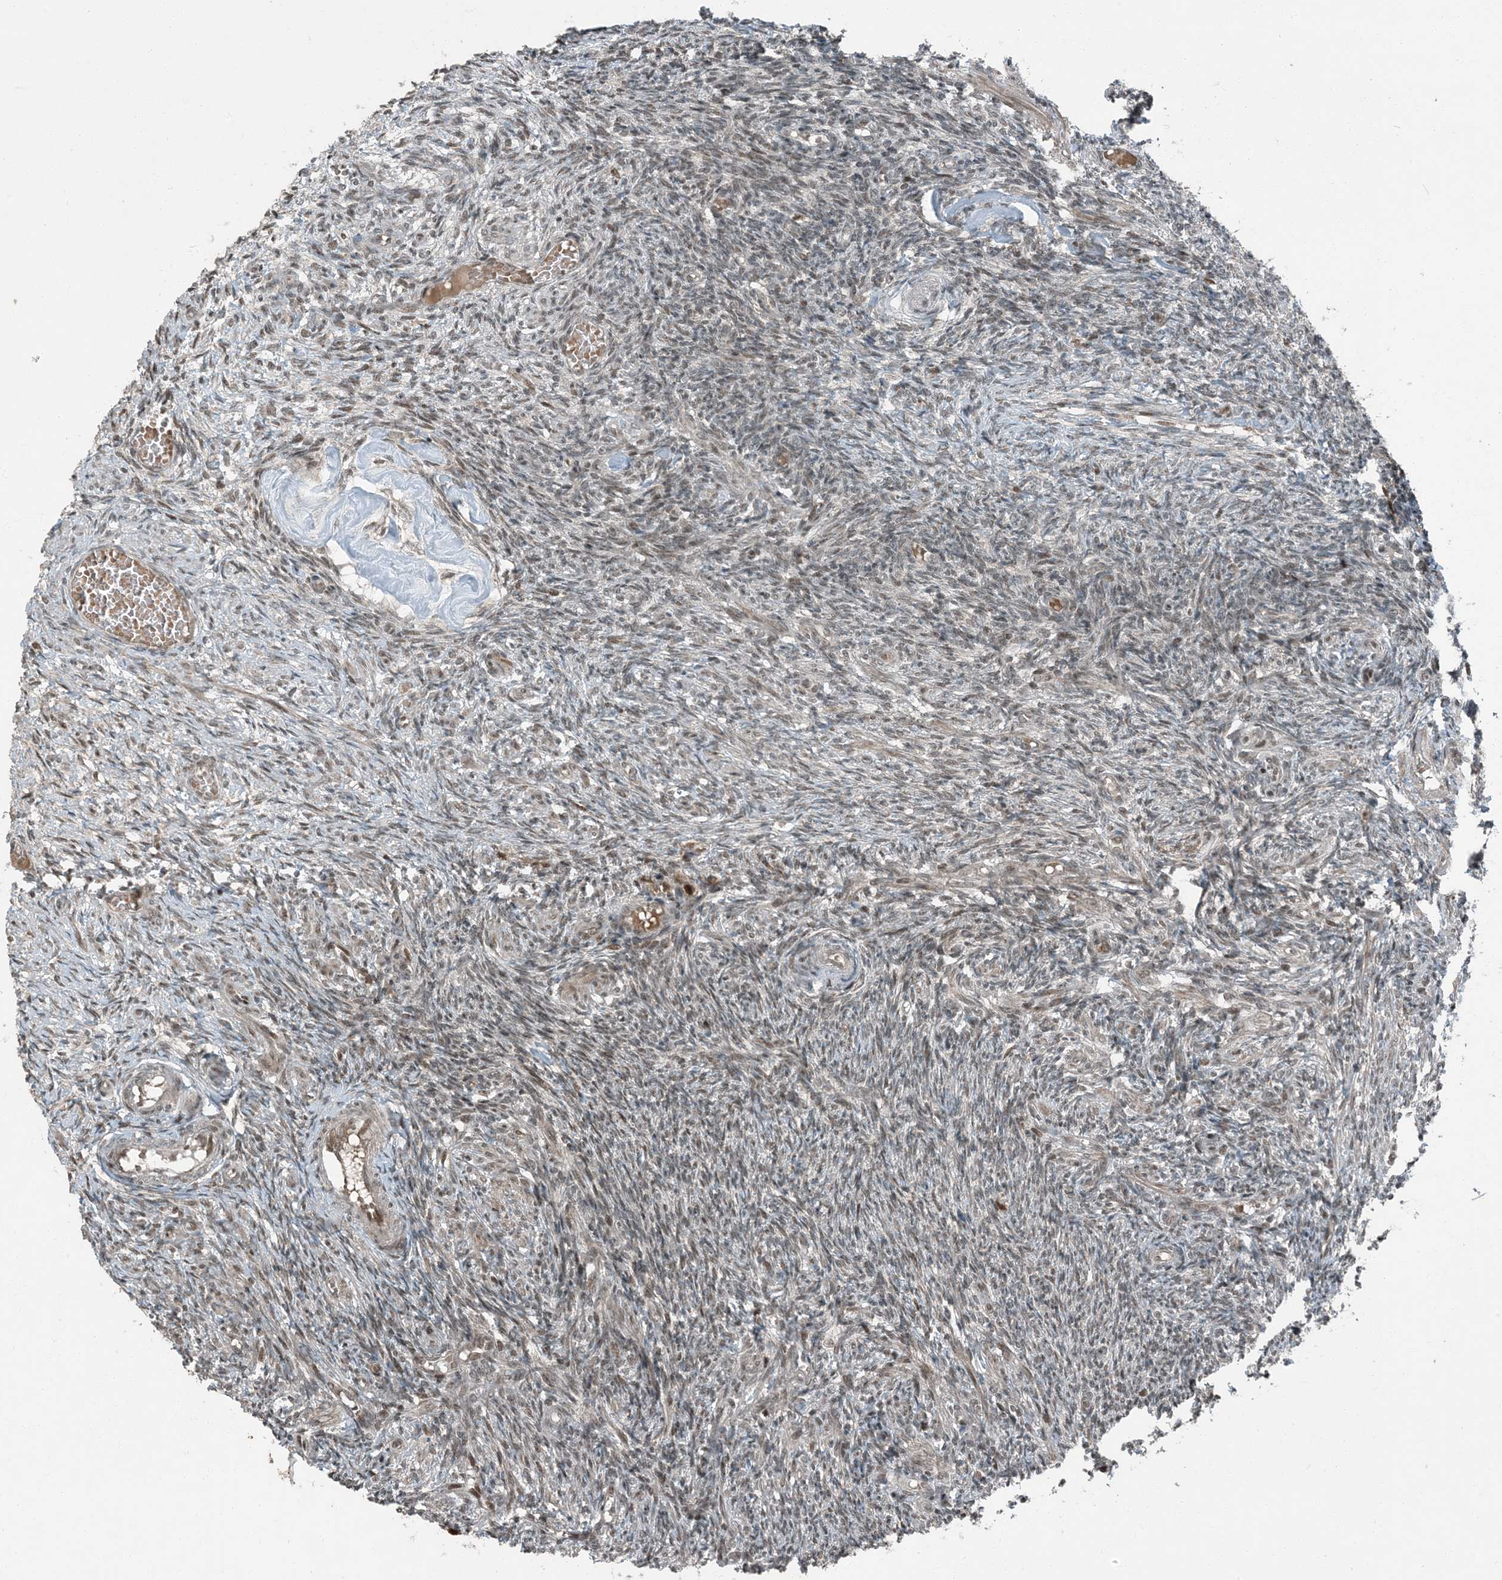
{"staining": {"intensity": "moderate", "quantity": ">75%", "location": "cytoplasmic/membranous,nuclear"}, "tissue": "ovary", "cell_type": "Follicle cells", "image_type": "normal", "snomed": [{"axis": "morphology", "description": "Normal tissue, NOS"}, {"axis": "topography", "description": "Ovary"}], "caption": "A brown stain shows moderate cytoplasmic/membranous,nuclear expression of a protein in follicle cells of benign ovary. (Stains: DAB in brown, nuclei in blue, Microscopy: brightfield microscopy at high magnification).", "gene": "TRAPPC12", "patient": {"sex": "female", "age": 27}}